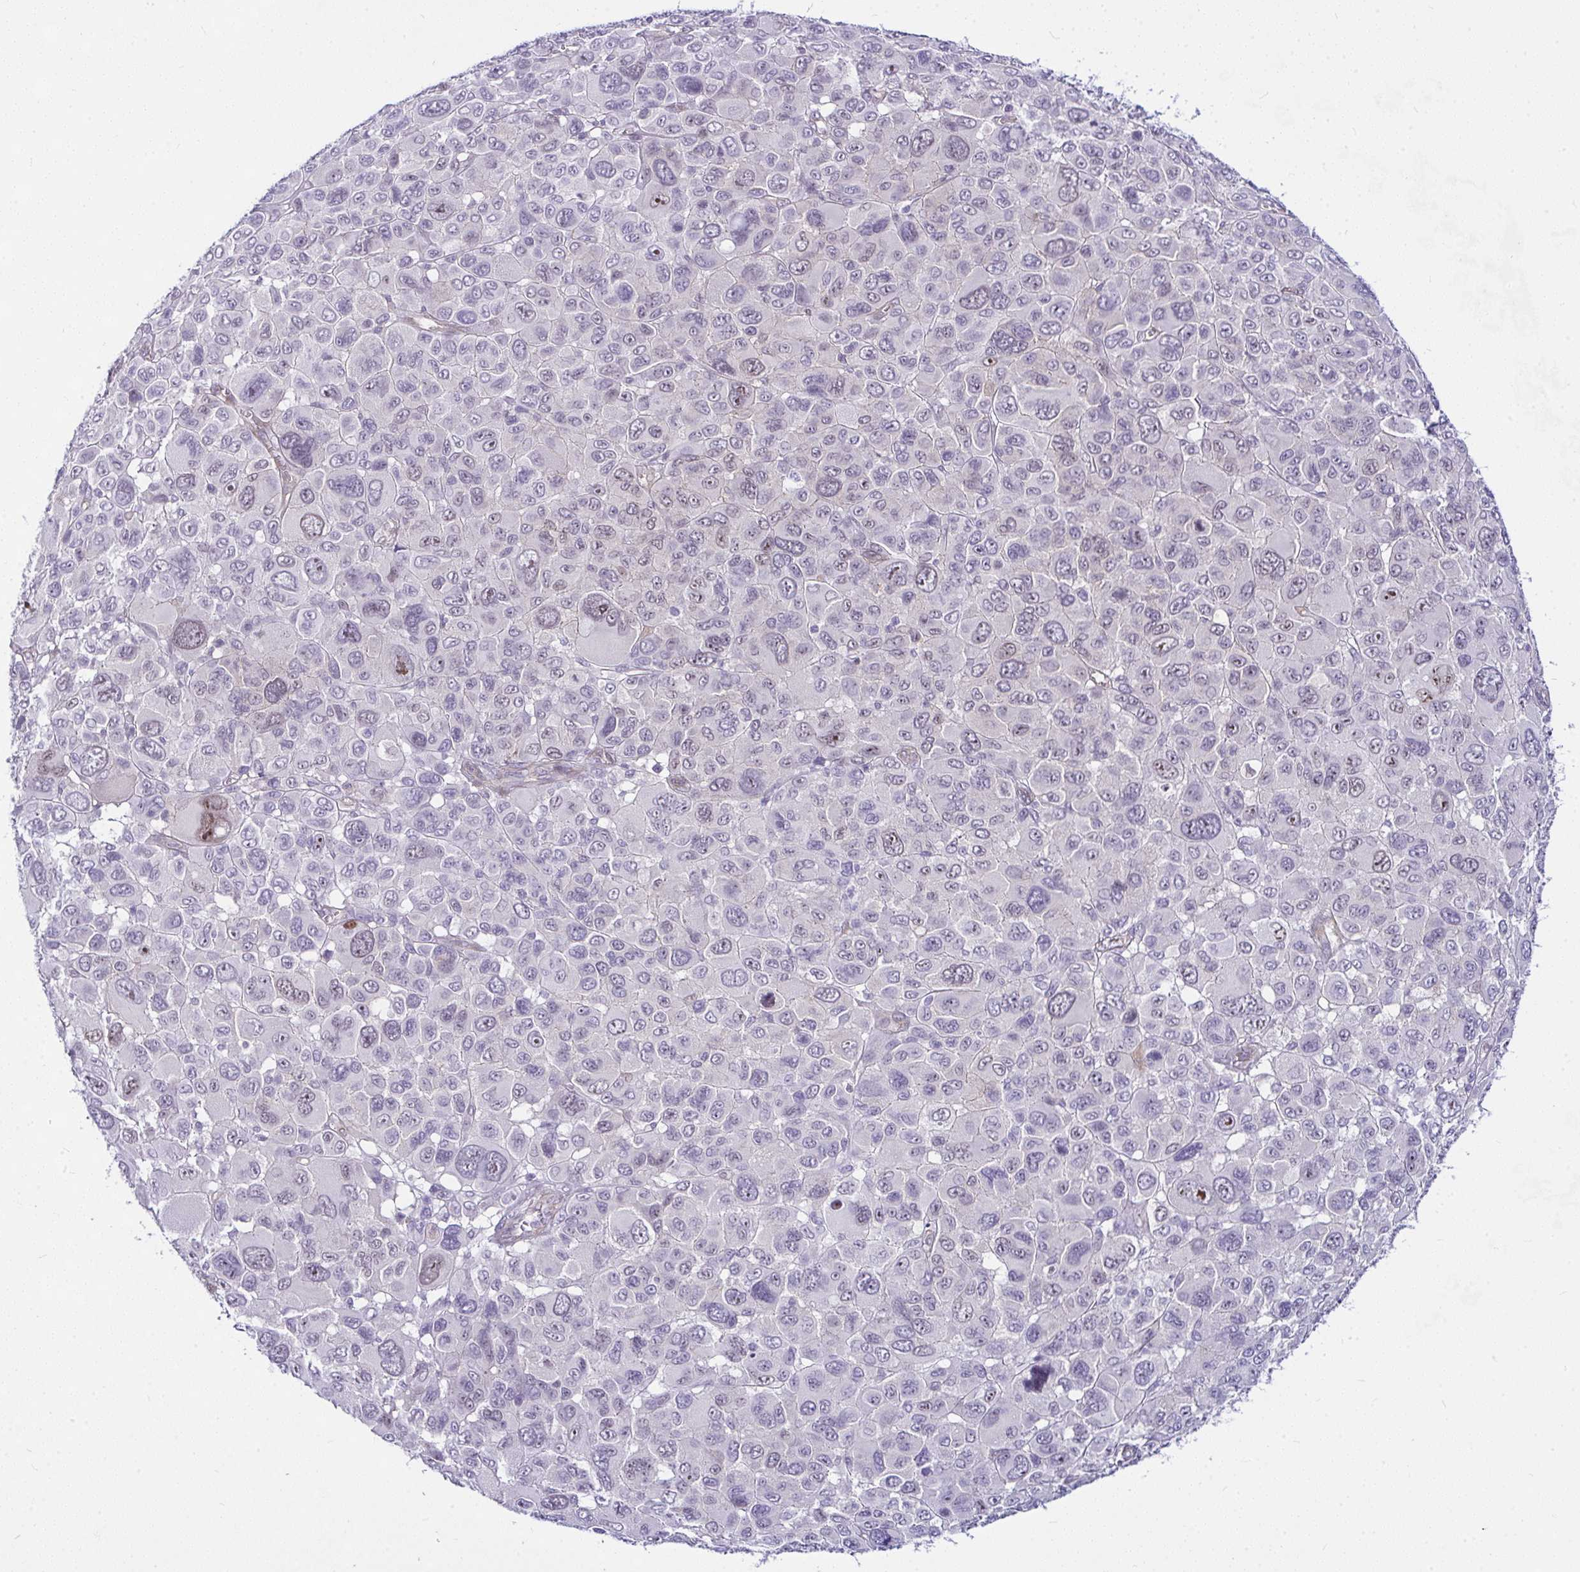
{"staining": {"intensity": "moderate", "quantity": "25%-75%", "location": "nuclear"}, "tissue": "melanoma", "cell_type": "Tumor cells", "image_type": "cancer", "snomed": [{"axis": "morphology", "description": "Malignant melanoma, NOS"}, {"axis": "topography", "description": "Skin"}], "caption": "Protein expression by immunohistochemistry demonstrates moderate nuclear positivity in approximately 25%-75% of tumor cells in melanoma.", "gene": "NFXL1", "patient": {"sex": "female", "age": 66}}